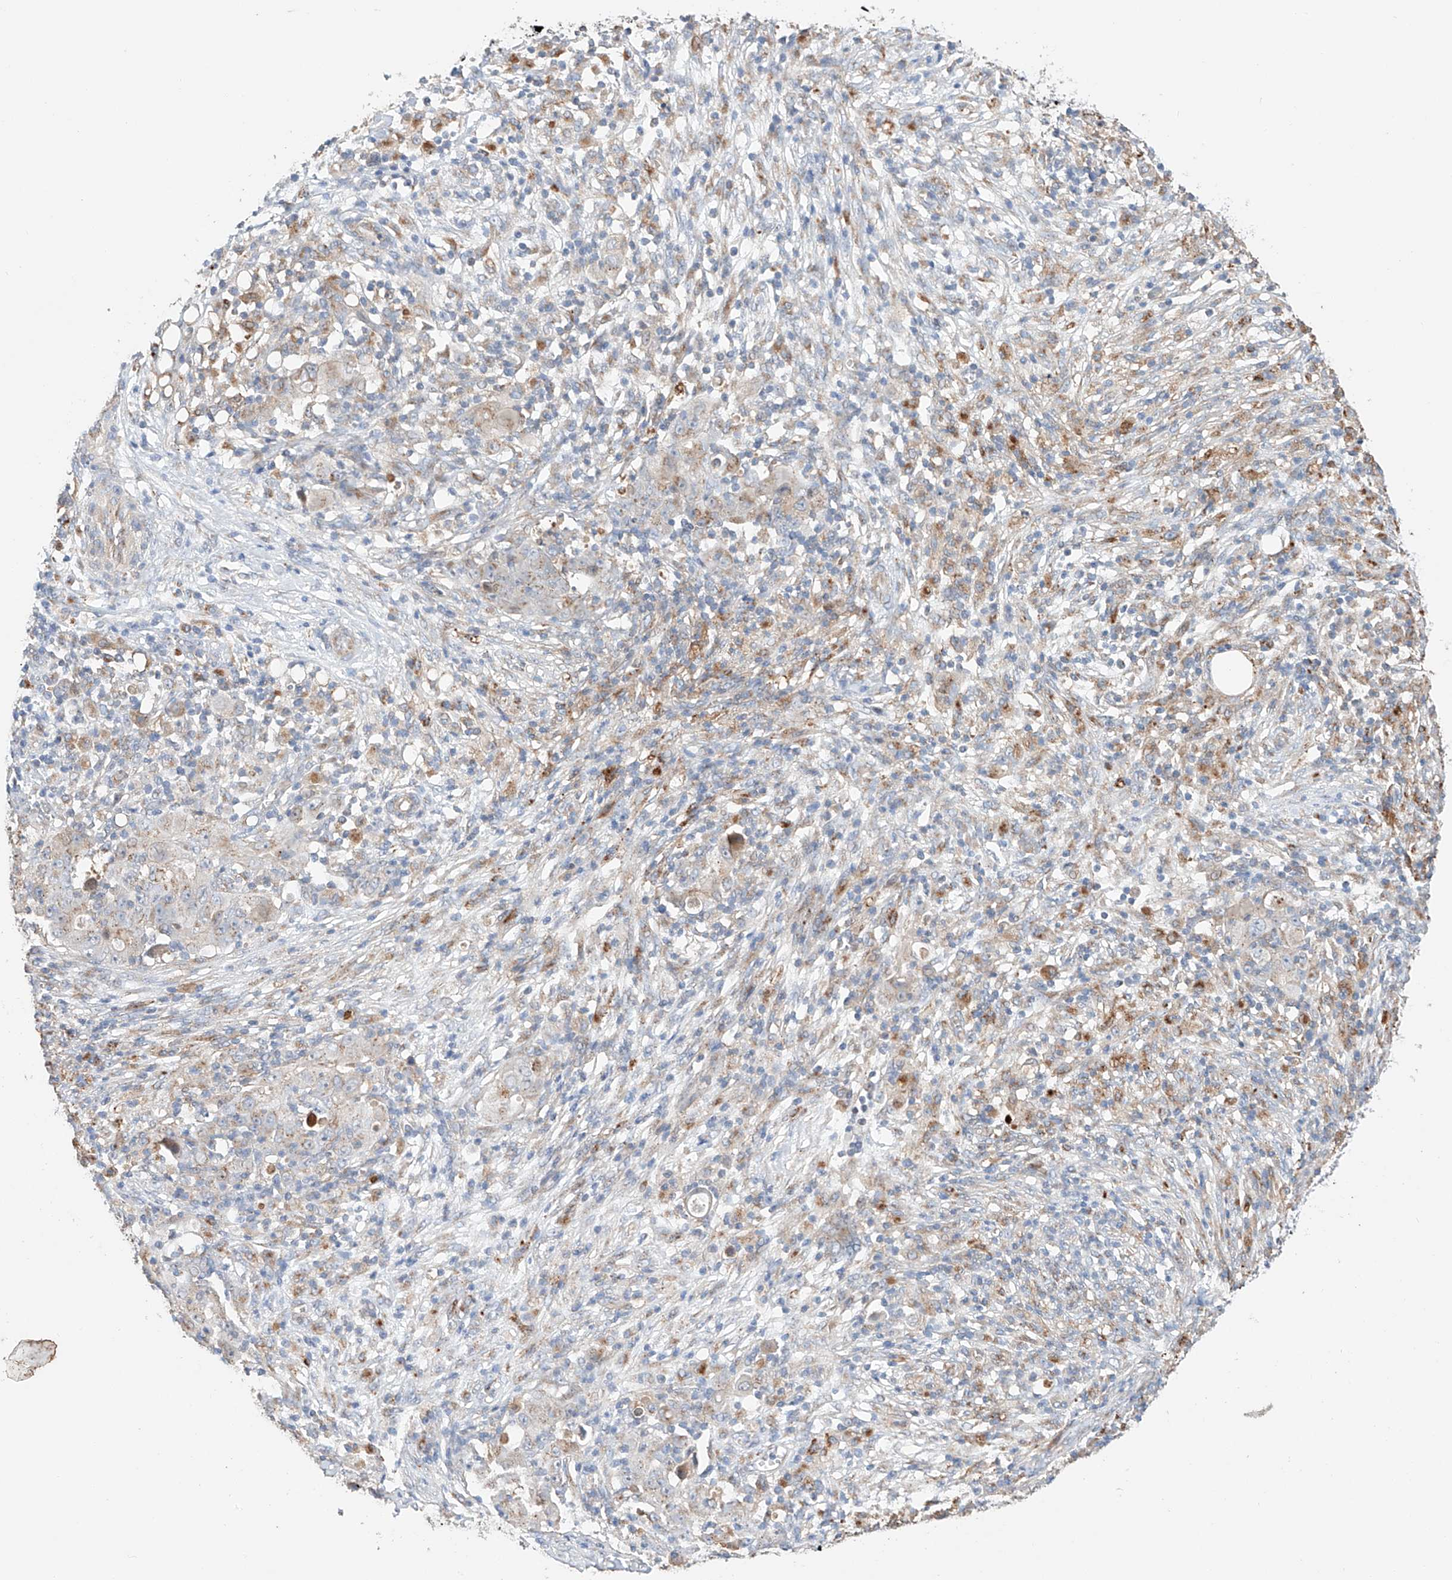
{"staining": {"intensity": "weak", "quantity": "<25%", "location": "cytoplasmic/membranous"}, "tissue": "ovarian cancer", "cell_type": "Tumor cells", "image_type": "cancer", "snomed": [{"axis": "morphology", "description": "Carcinoma, endometroid"}, {"axis": "topography", "description": "Ovary"}], "caption": "This is an immunohistochemistry (IHC) micrograph of endometroid carcinoma (ovarian). There is no staining in tumor cells.", "gene": "MOSPD1", "patient": {"sex": "female", "age": 42}}